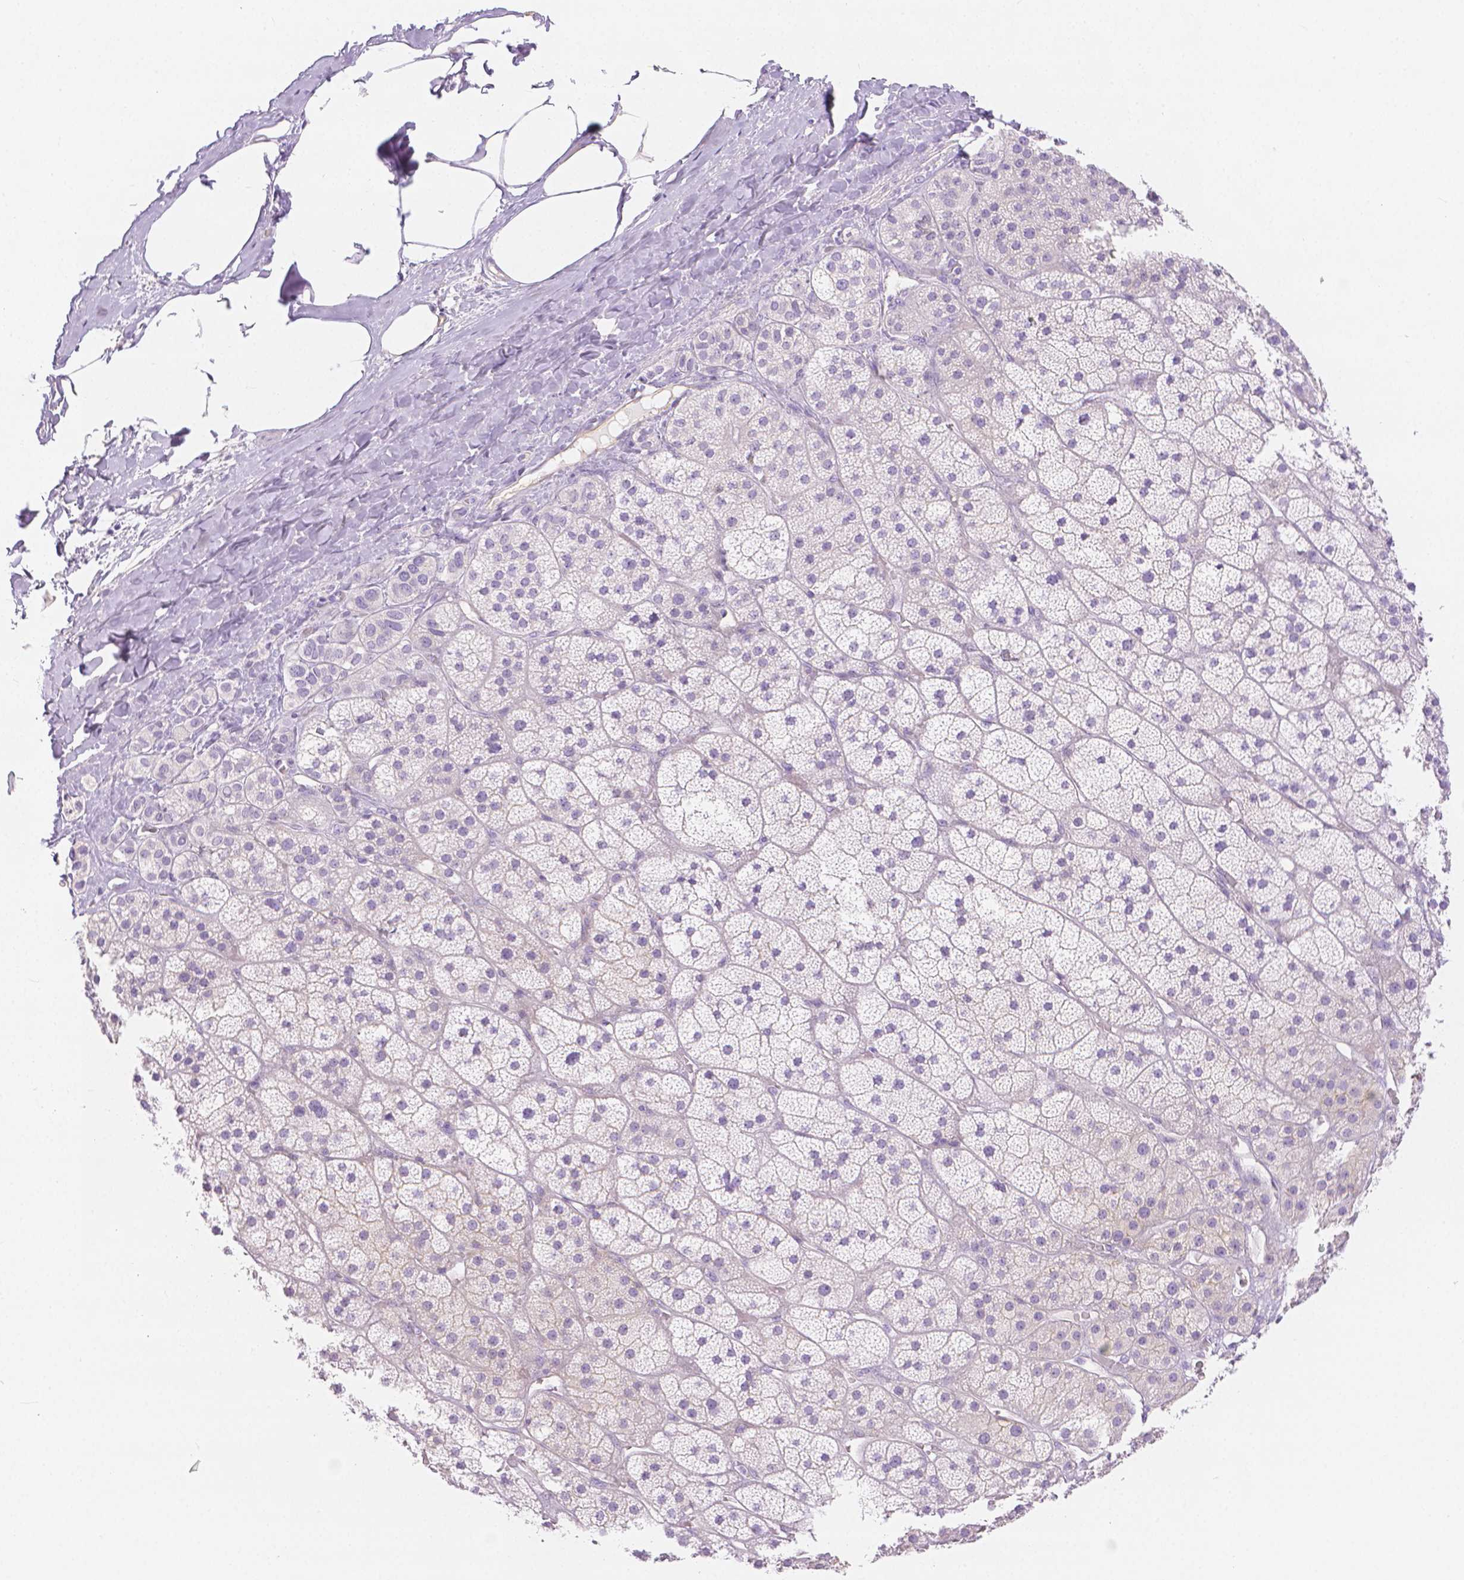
{"staining": {"intensity": "negative", "quantity": "none", "location": "none"}, "tissue": "adrenal gland", "cell_type": "Glandular cells", "image_type": "normal", "snomed": [{"axis": "morphology", "description": "Normal tissue, NOS"}, {"axis": "topography", "description": "Adrenal gland"}], "caption": "Glandular cells show no significant protein positivity in benign adrenal gland. Brightfield microscopy of immunohistochemistry stained with DAB (3,3'-diaminobenzidine) (brown) and hematoxylin (blue), captured at high magnification.", "gene": "SLC27A5", "patient": {"sex": "male", "age": 57}}